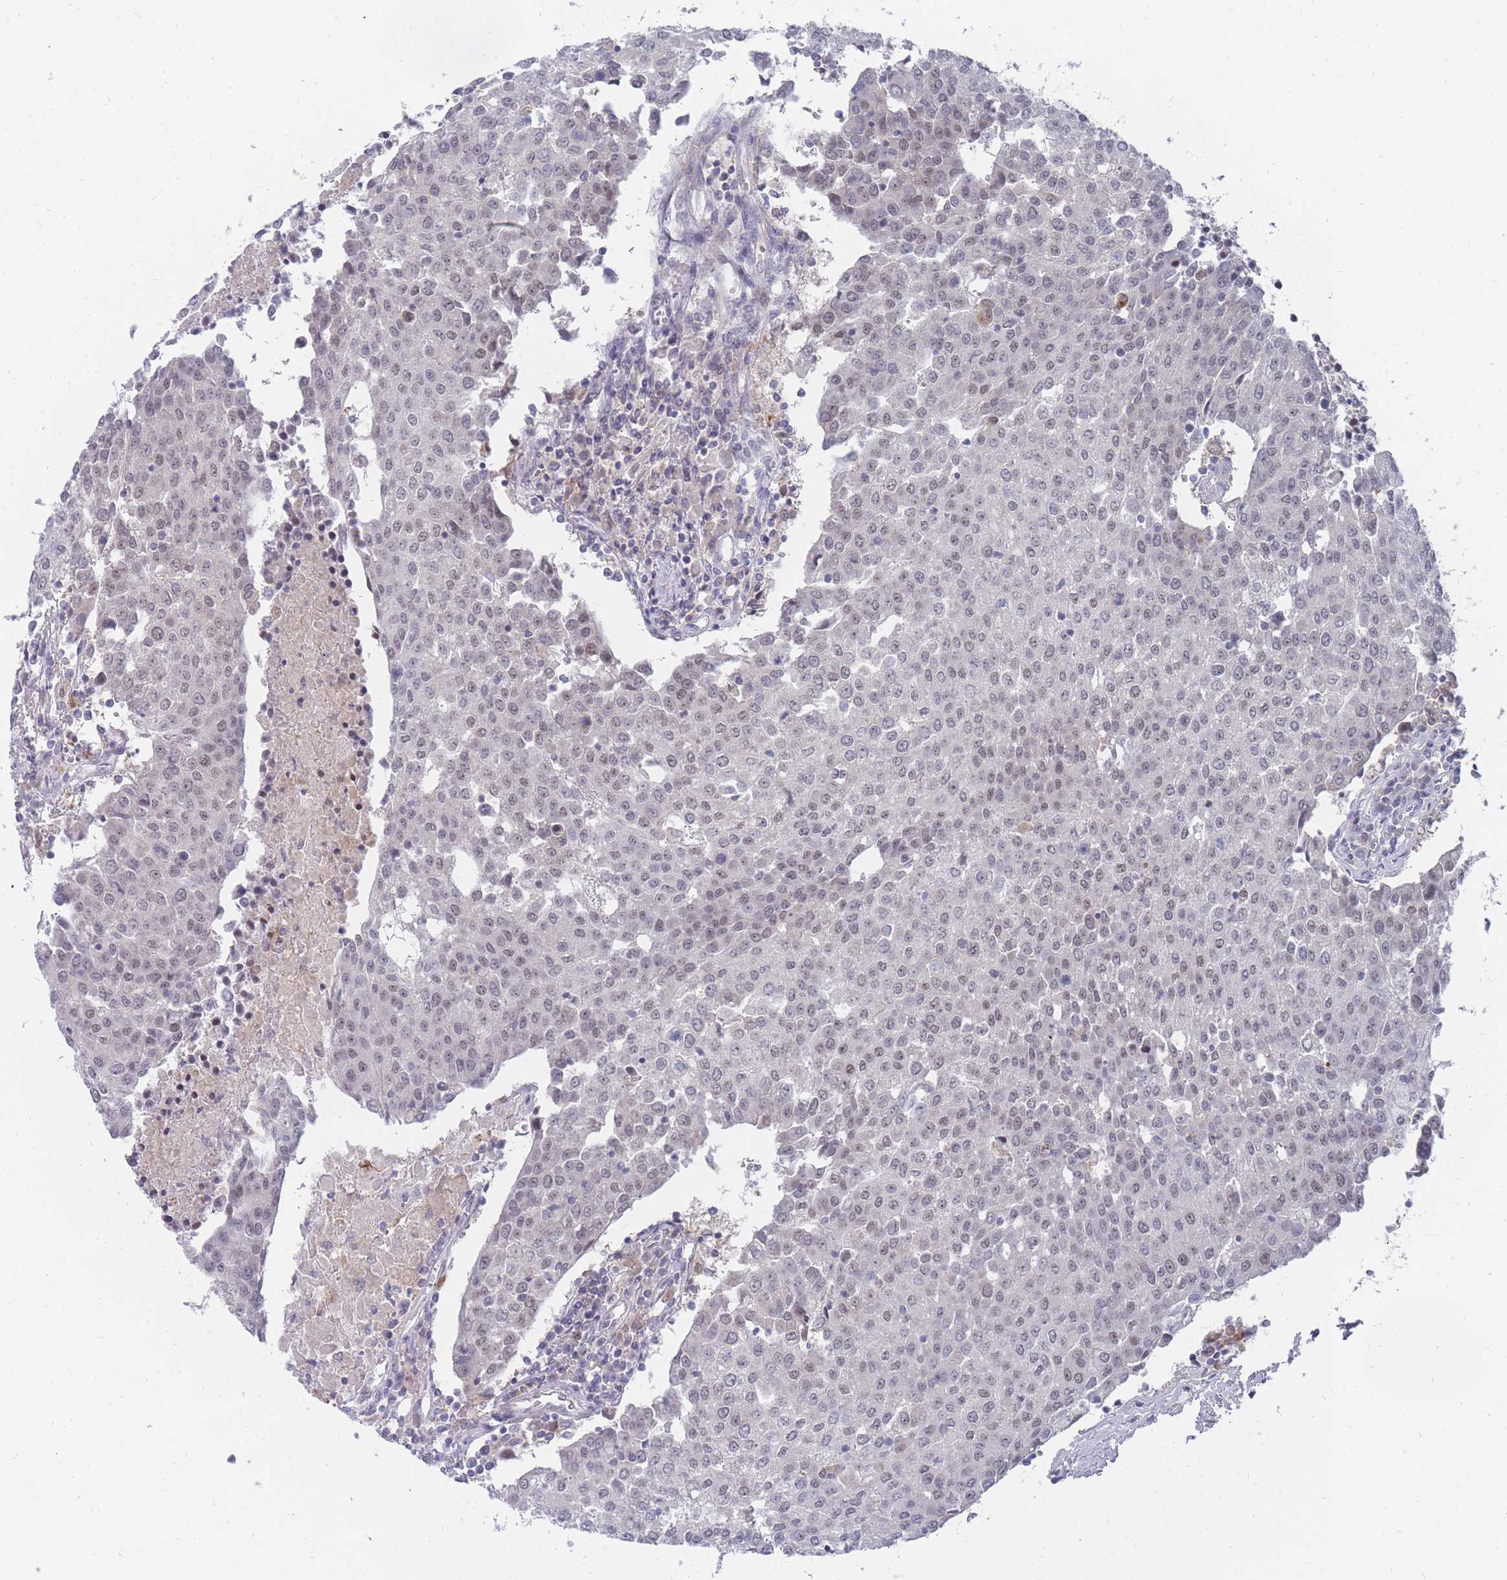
{"staining": {"intensity": "weak", "quantity": "25%-75%", "location": "nuclear"}, "tissue": "urothelial cancer", "cell_type": "Tumor cells", "image_type": "cancer", "snomed": [{"axis": "morphology", "description": "Urothelial carcinoma, High grade"}, {"axis": "topography", "description": "Urinary bladder"}], "caption": "A brown stain labels weak nuclear staining of a protein in urothelial cancer tumor cells.", "gene": "GINS1", "patient": {"sex": "female", "age": 85}}